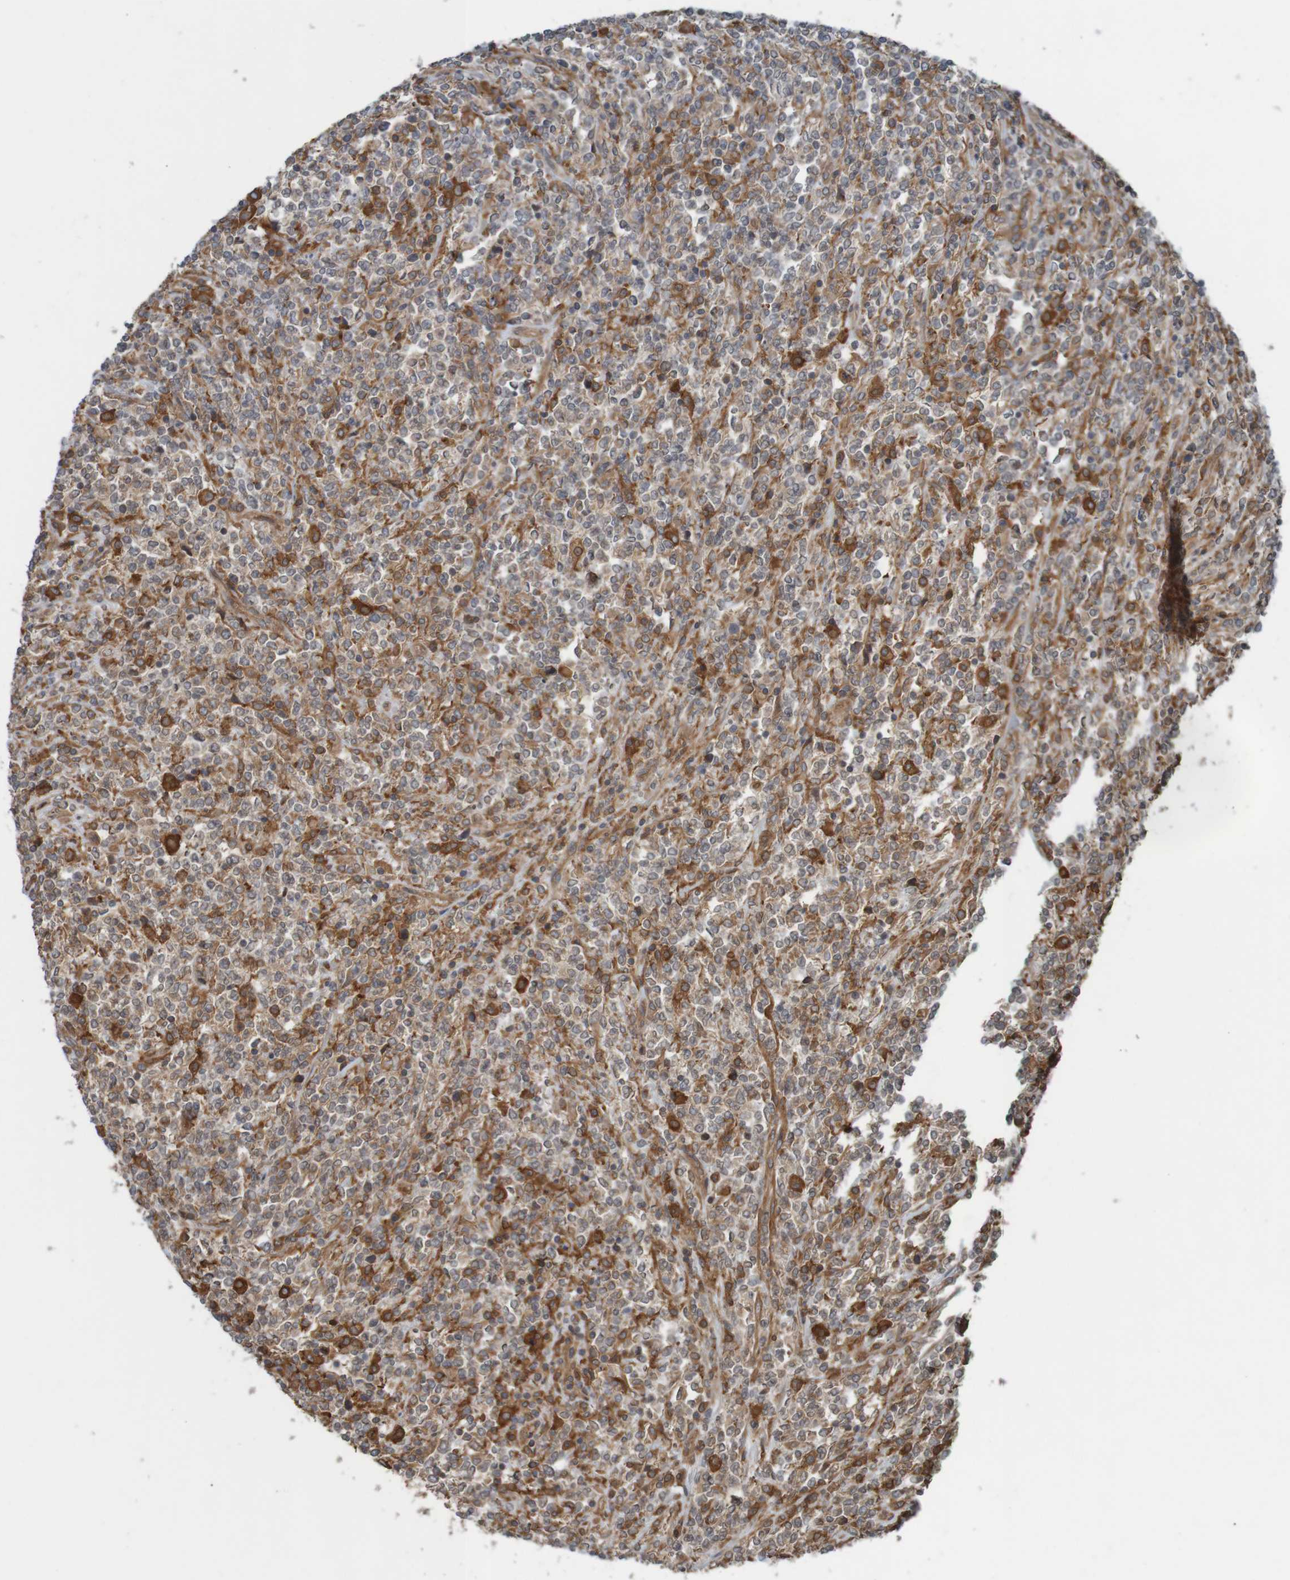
{"staining": {"intensity": "weak", "quantity": "25%-75%", "location": "cytoplasmic/membranous"}, "tissue": "lymphoma", "cell_type": "Tumor cells", "image_type": "cancer", "snomed": [{"axis": "morphology", "description": "Malignant lymphoma, non-Hodgkin's type, High grade"}, {"axis": "topography", "description": "Soft tissue"}], "caption": "The image shows a brown stain indicating the presence of a protein in the cytoplasmic/membranous of tumor cells in lymphoma.", "gene": "ARHGEF11", "patient": {"sex": "male", "age": 18}}